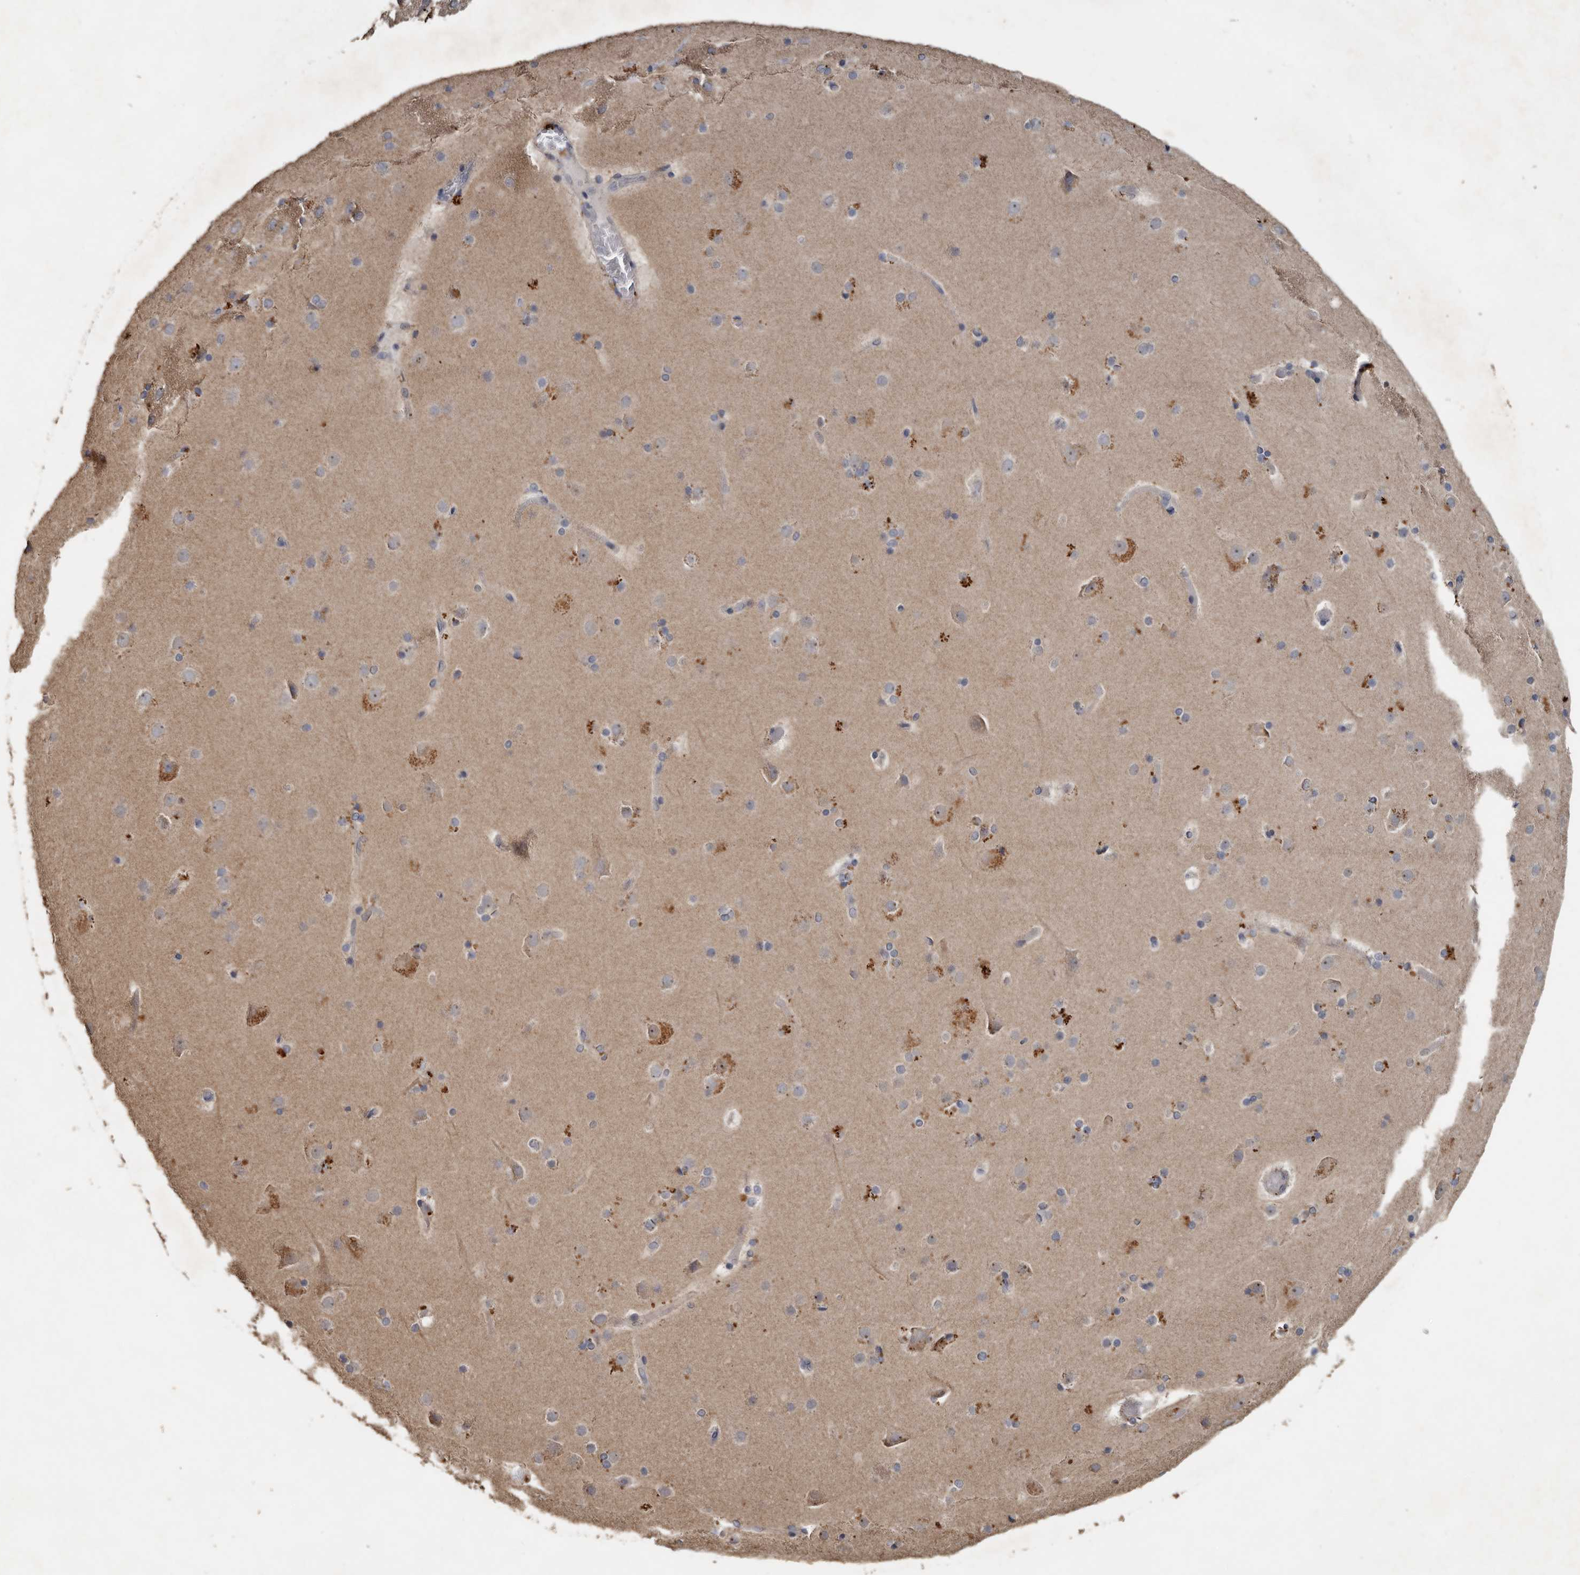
{"staining": {"intensity": "negative", "quantity": "none", "location": "none"}, "tissue": "cerebral cortex", "cell_type": "Endothelial cells", "image_type": "normal", "snomed": [{"axis": "morphology", "description": "Normal tissue, NOS"}, {"axis": "topography", "description": "Cerebral cortex"}], "caption": "Immunohistochemistry (IHC) micrograph of normal cerebral cortex stained for a protein (brown), which shows no positivity in endothelial cells.", "gene": "HYAL4", "patient": {"sex": "male", "age": 57}}